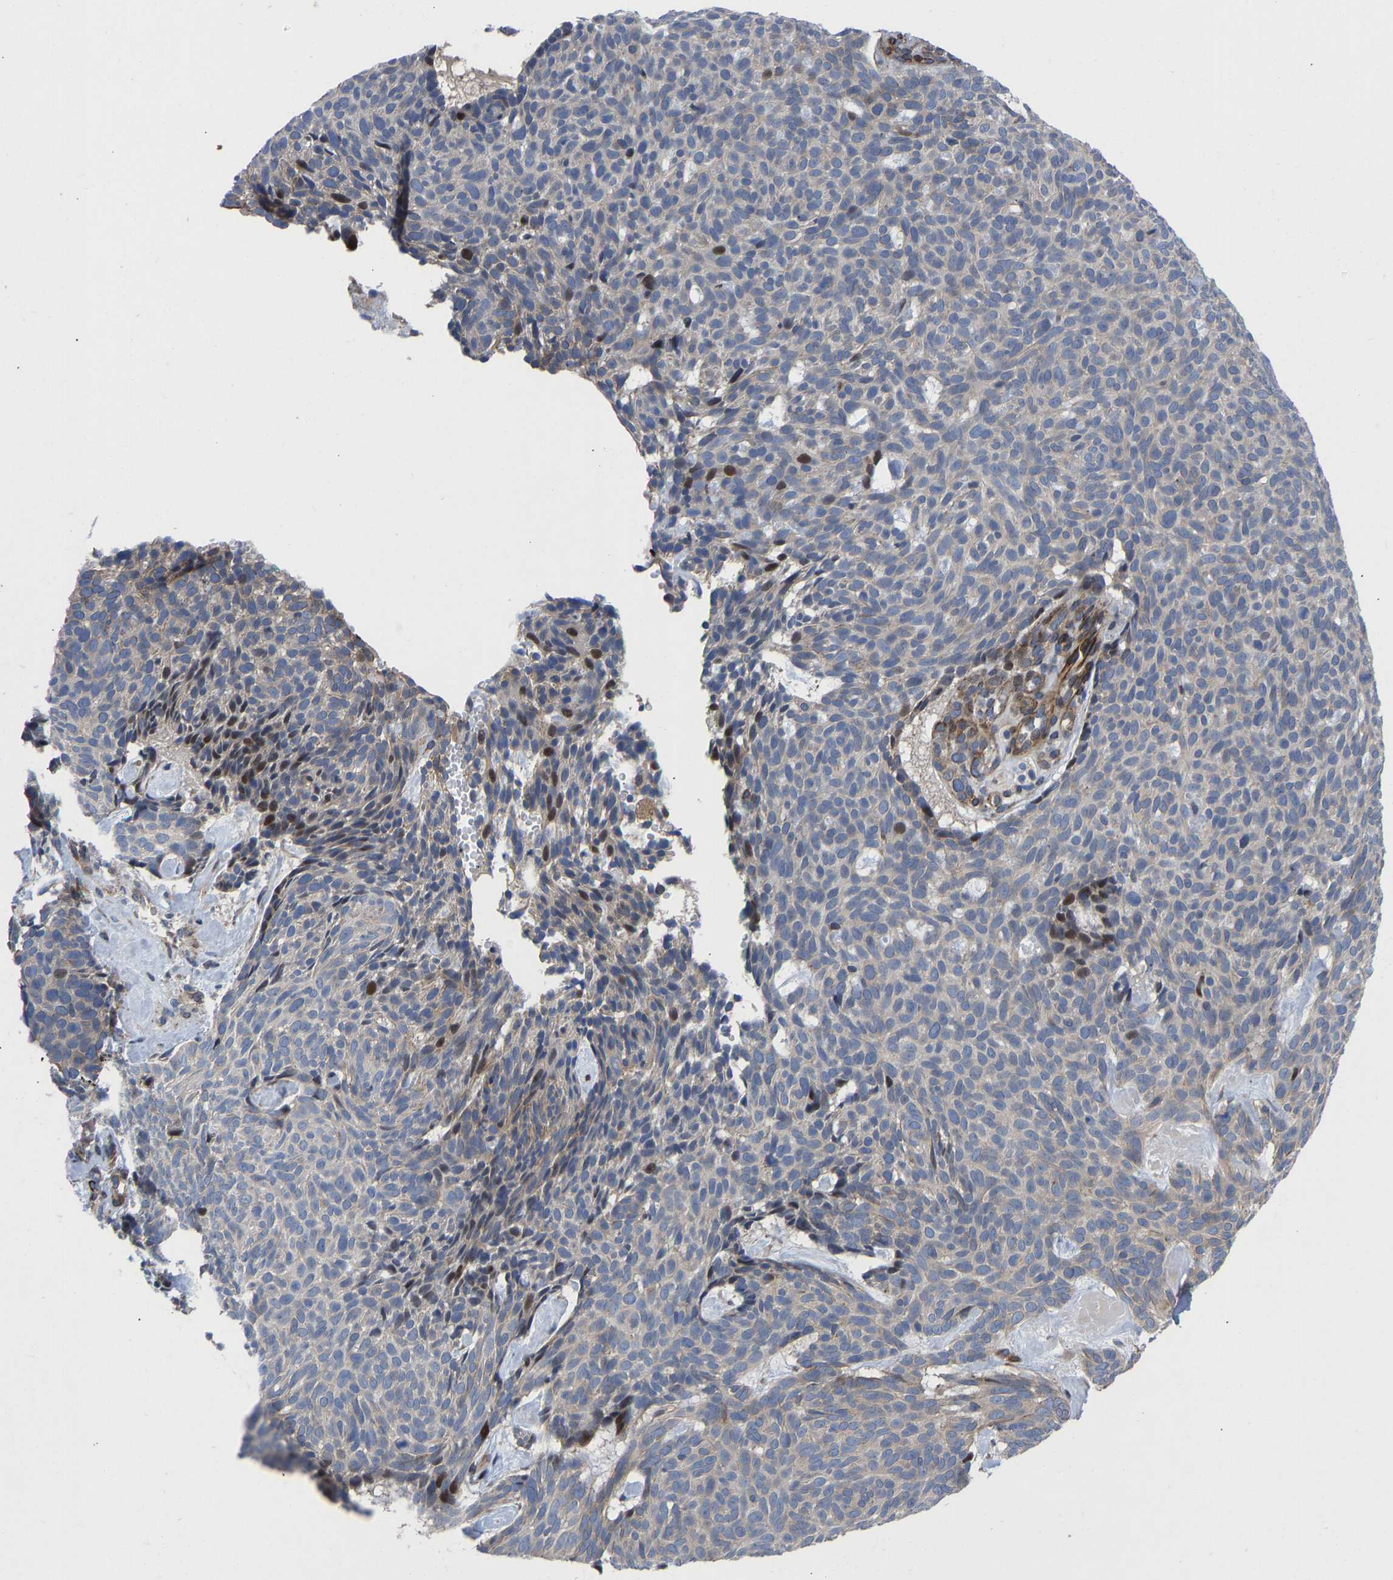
{"staining": {"intensity": "negative", "quantity": "none", "location": "none"}, "tissue": "skin cancer", "cell_type": "Tumor cells", "image_type": "cancer", "snomed": [{"axis": "morphology", "description": "Basal cell carcinoma"}, {"axis": "topography", "description": "Skin"}], "caption": "IHC of skin cancer exhibits no positivity in tumor cells.", "gene": "TMEM38B", "patient": {"sex": "male", "age": 61}}